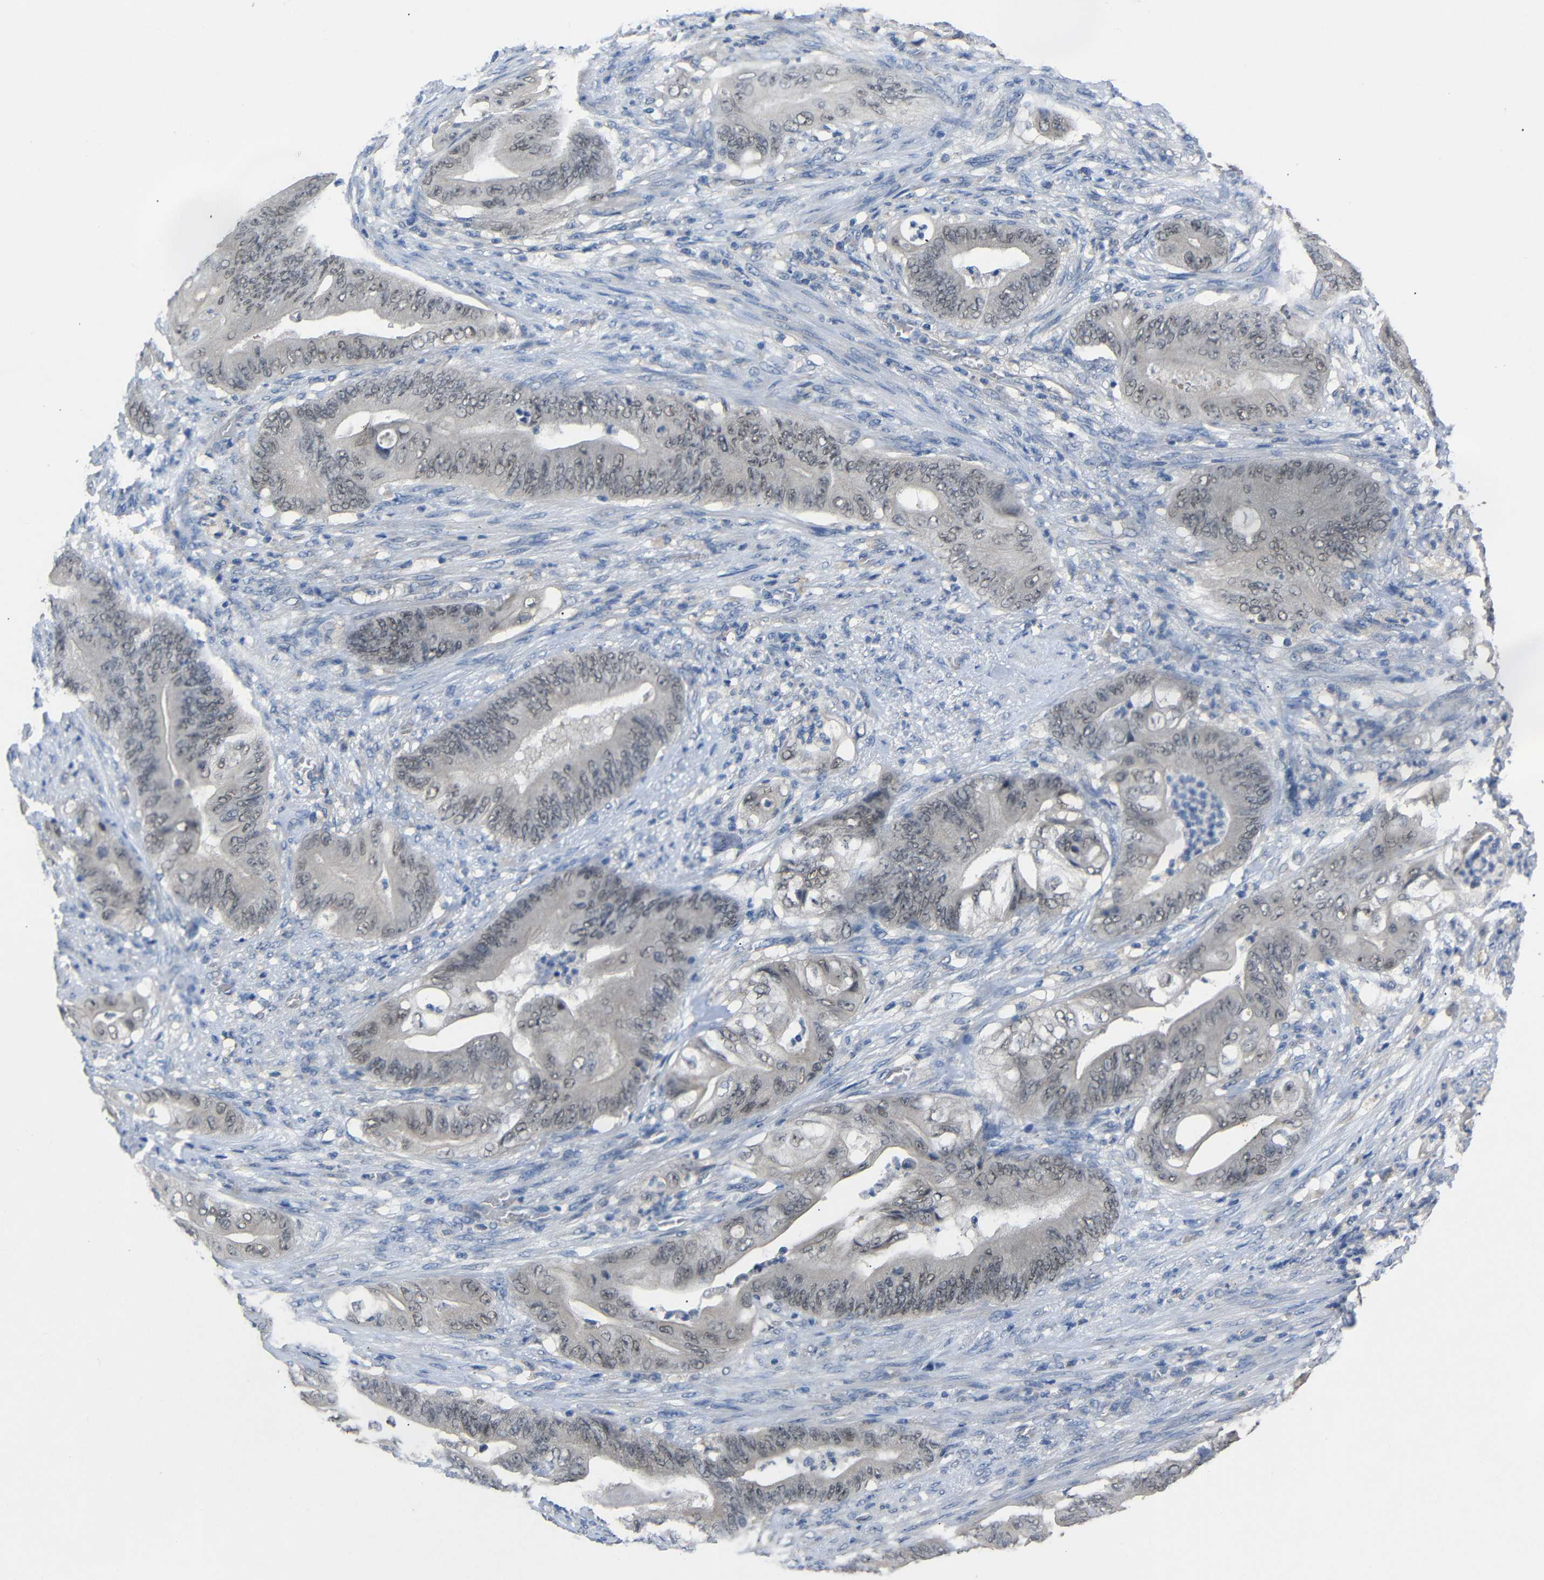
{"staining": {"intensity": "weak", "quantity": ">75%", "location": "nuclear"}, "tissue": "stomach cancer", "cell_type": "Tumor cells", "image_type": "cancer", "snomed": [{"axis": "morphology", "description": "Adenocarcinoma, NOS"}, {"axis": "topography", "description": "Stomach"}], "caption": "Protein staining of stomach cancer tissue exhibits weak nuclear staining in about >75% of tumor cells.", "gene": "HNF1A", "patient": {"sex": "female", "age": 73}}